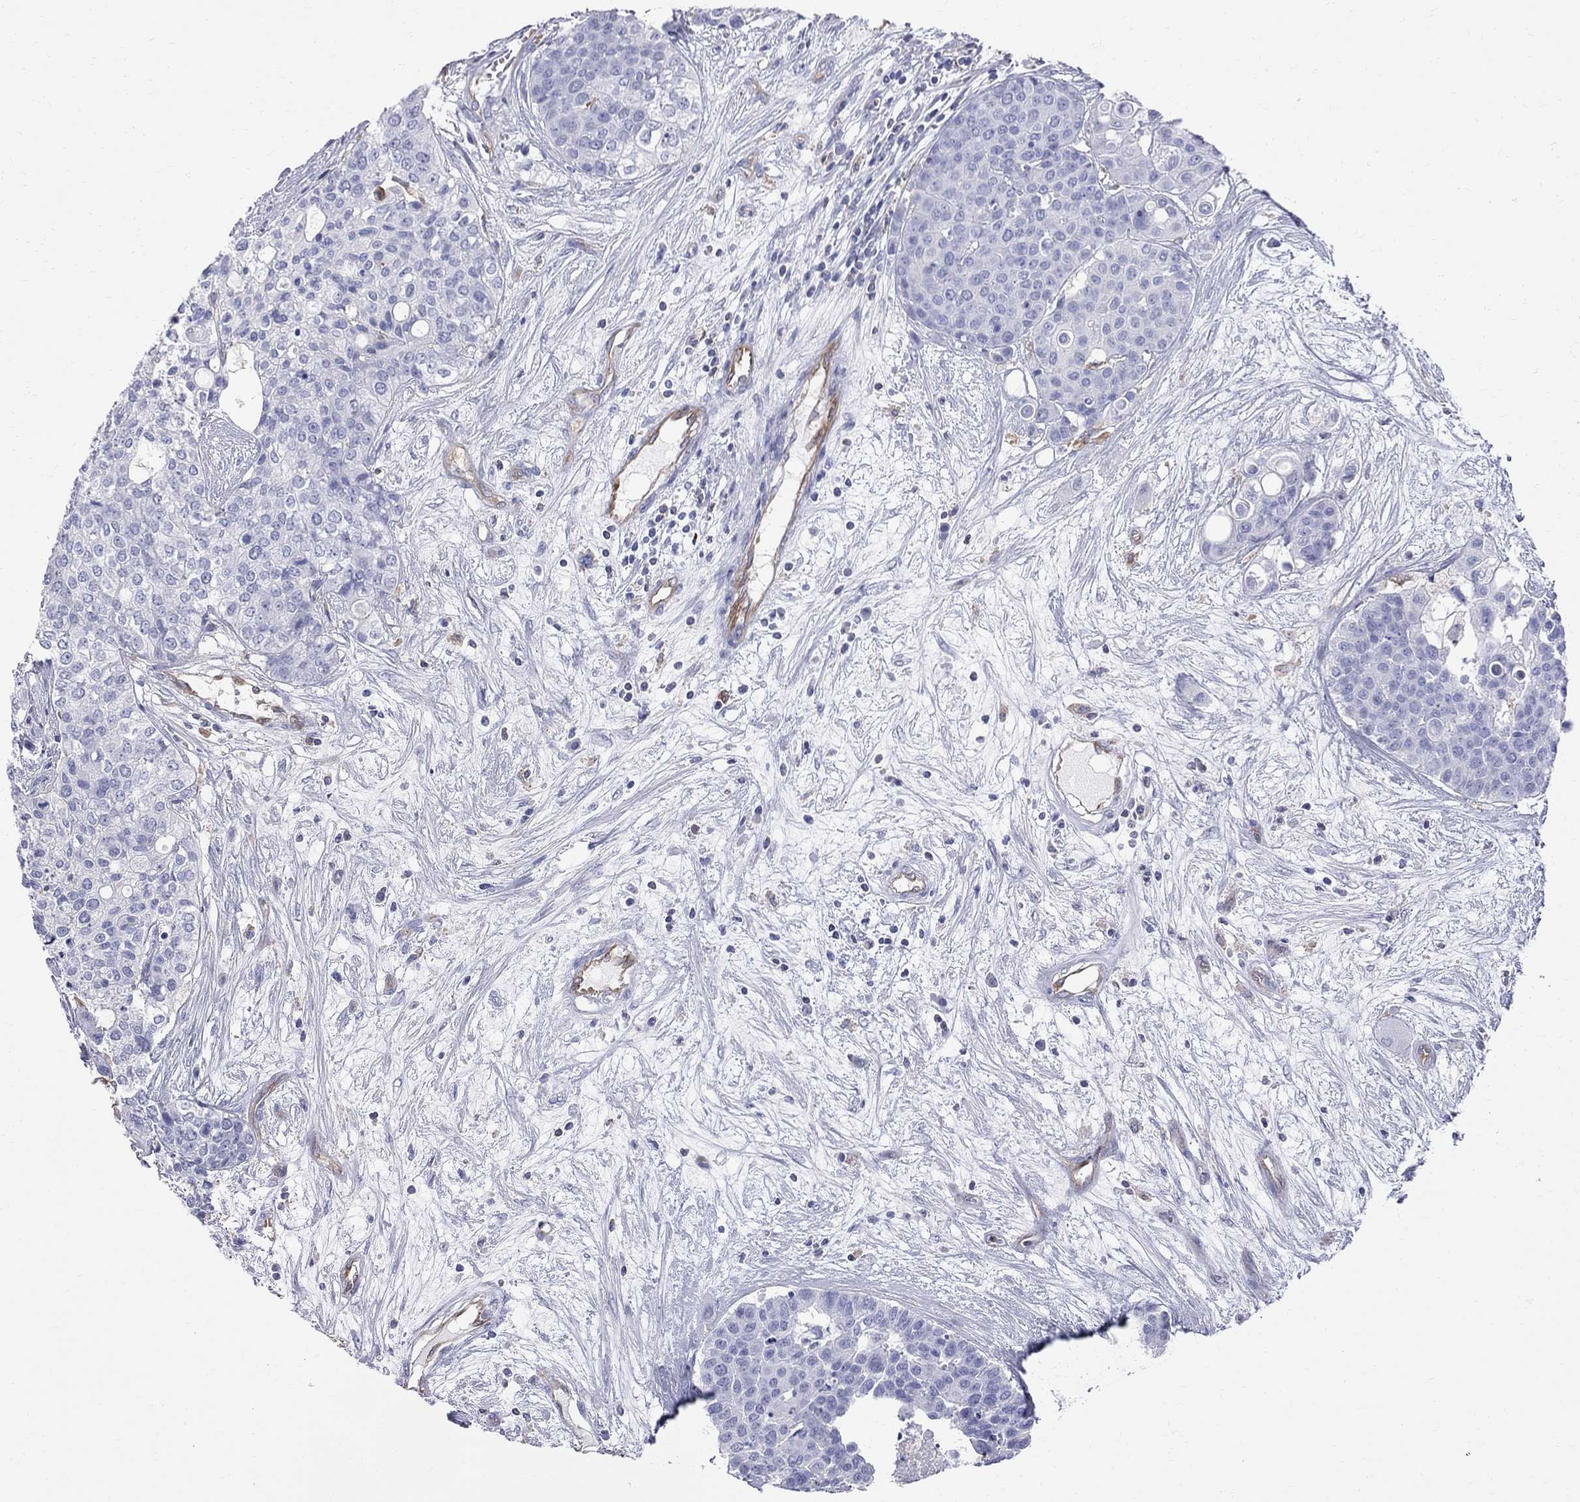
{"staining": {"intensity": "negative", "quantity": "none", "location": "none"}, "tissue": "carcinoid", "cell_type": "Tumor cells", "image_type": "cancer", "snomed": [{"axis": "morphology", "description": "Carcinoid, malignant, NOS"}, {"axis": "topography", "description": "Colon"}], "caption": "A photomicrograph of human carcinoid is negative for staining in tumor cells.", "gene": "ABI3", "patient": {"sex": "male", "age": 81}}